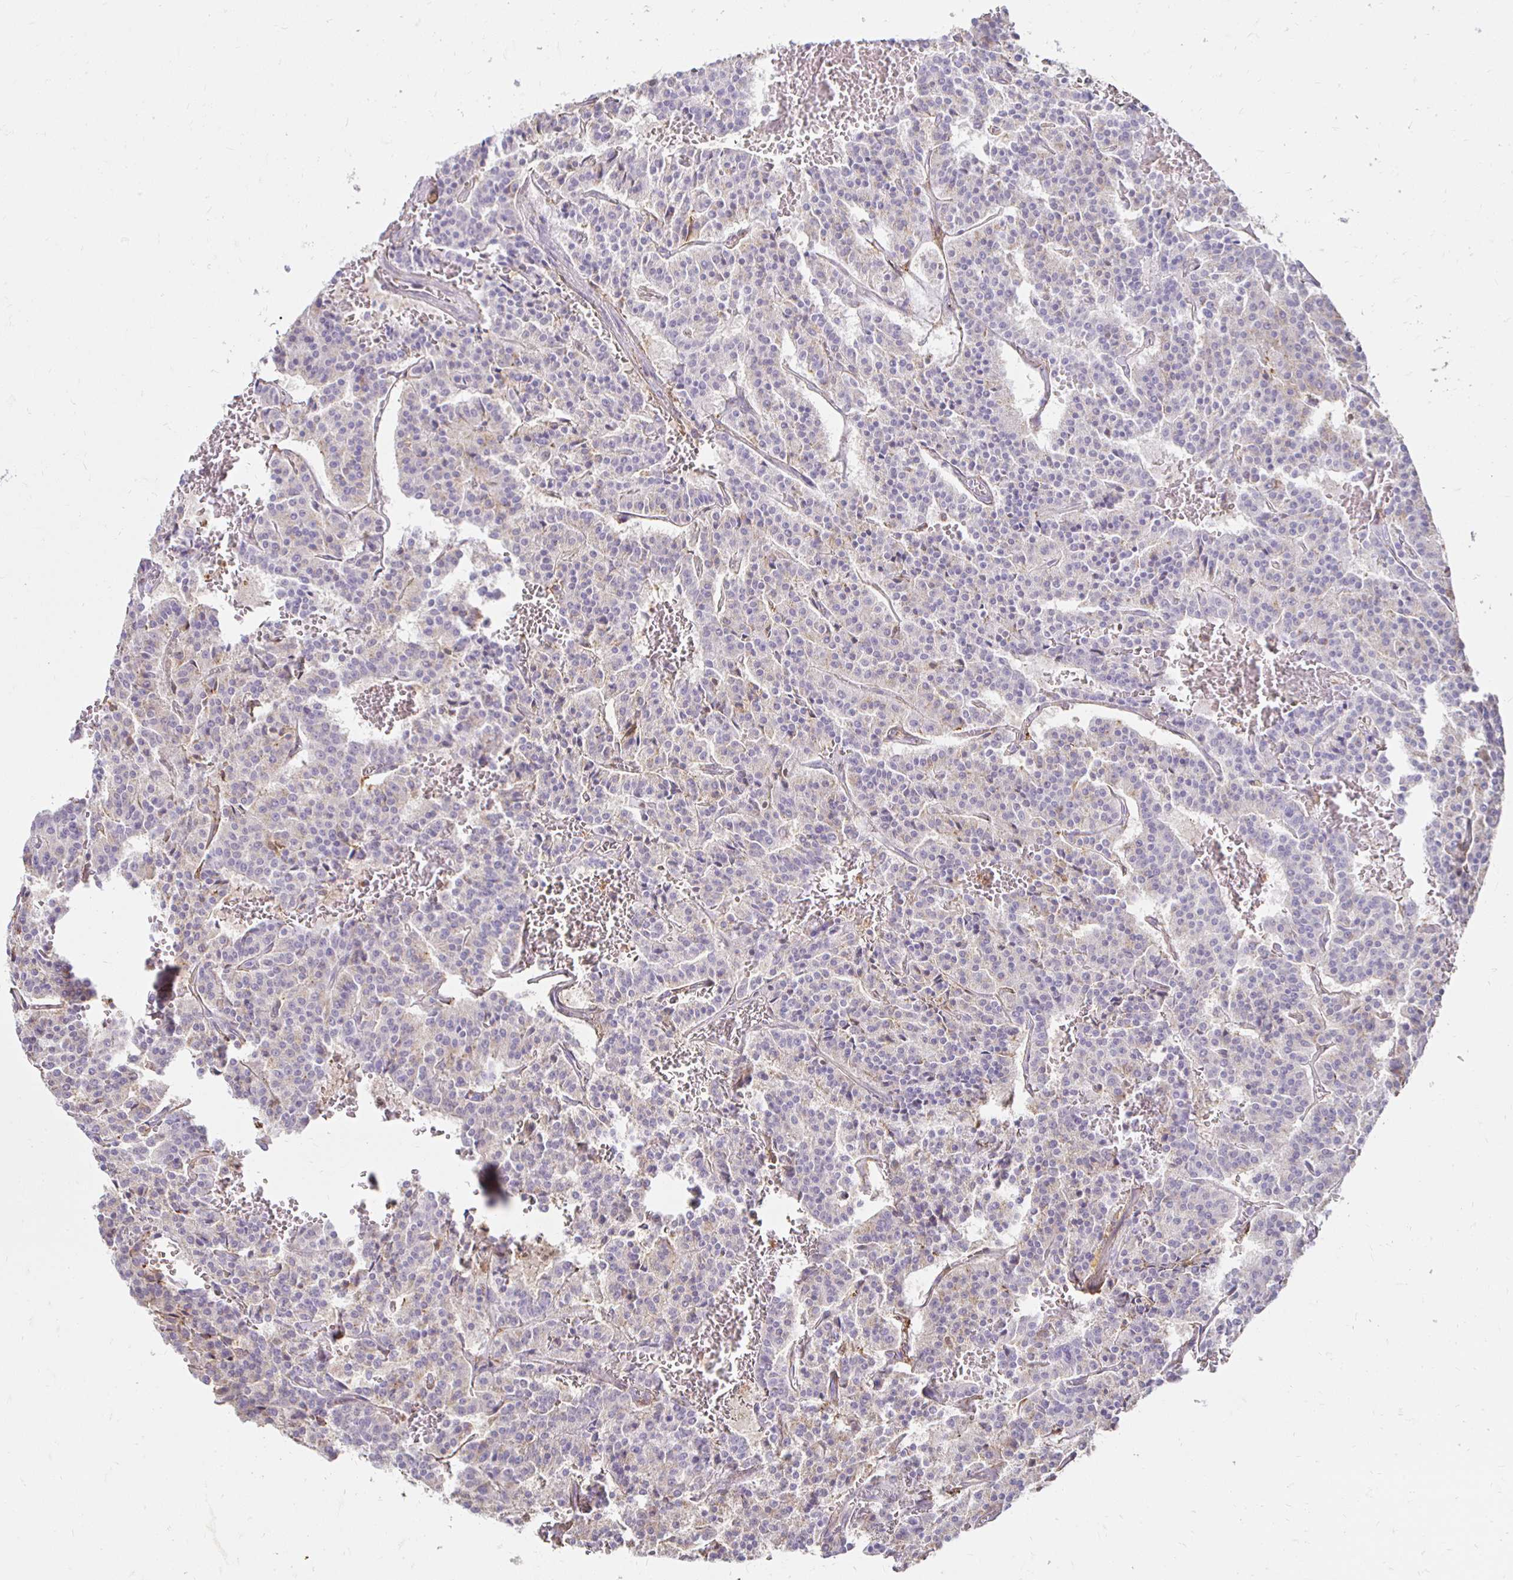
{"staining": {"intensity": "negative", "quantity": "none", "location": "none"}, "tissue": "carcinoid", "cell_type": "Tumor cells", "image_type": "cancer", "snomed": [{"axis": "morphology", "description": "Carcinoid, malignant, NOS"}, {"axis": "topography", "description": "Lung"}], "caption": "This is an IHC micrograph of malignant carcinoid. There is no positivity in tumor cells.", "gene": "TAS1R3", "patient": {"sex": "male", "age": 70}}